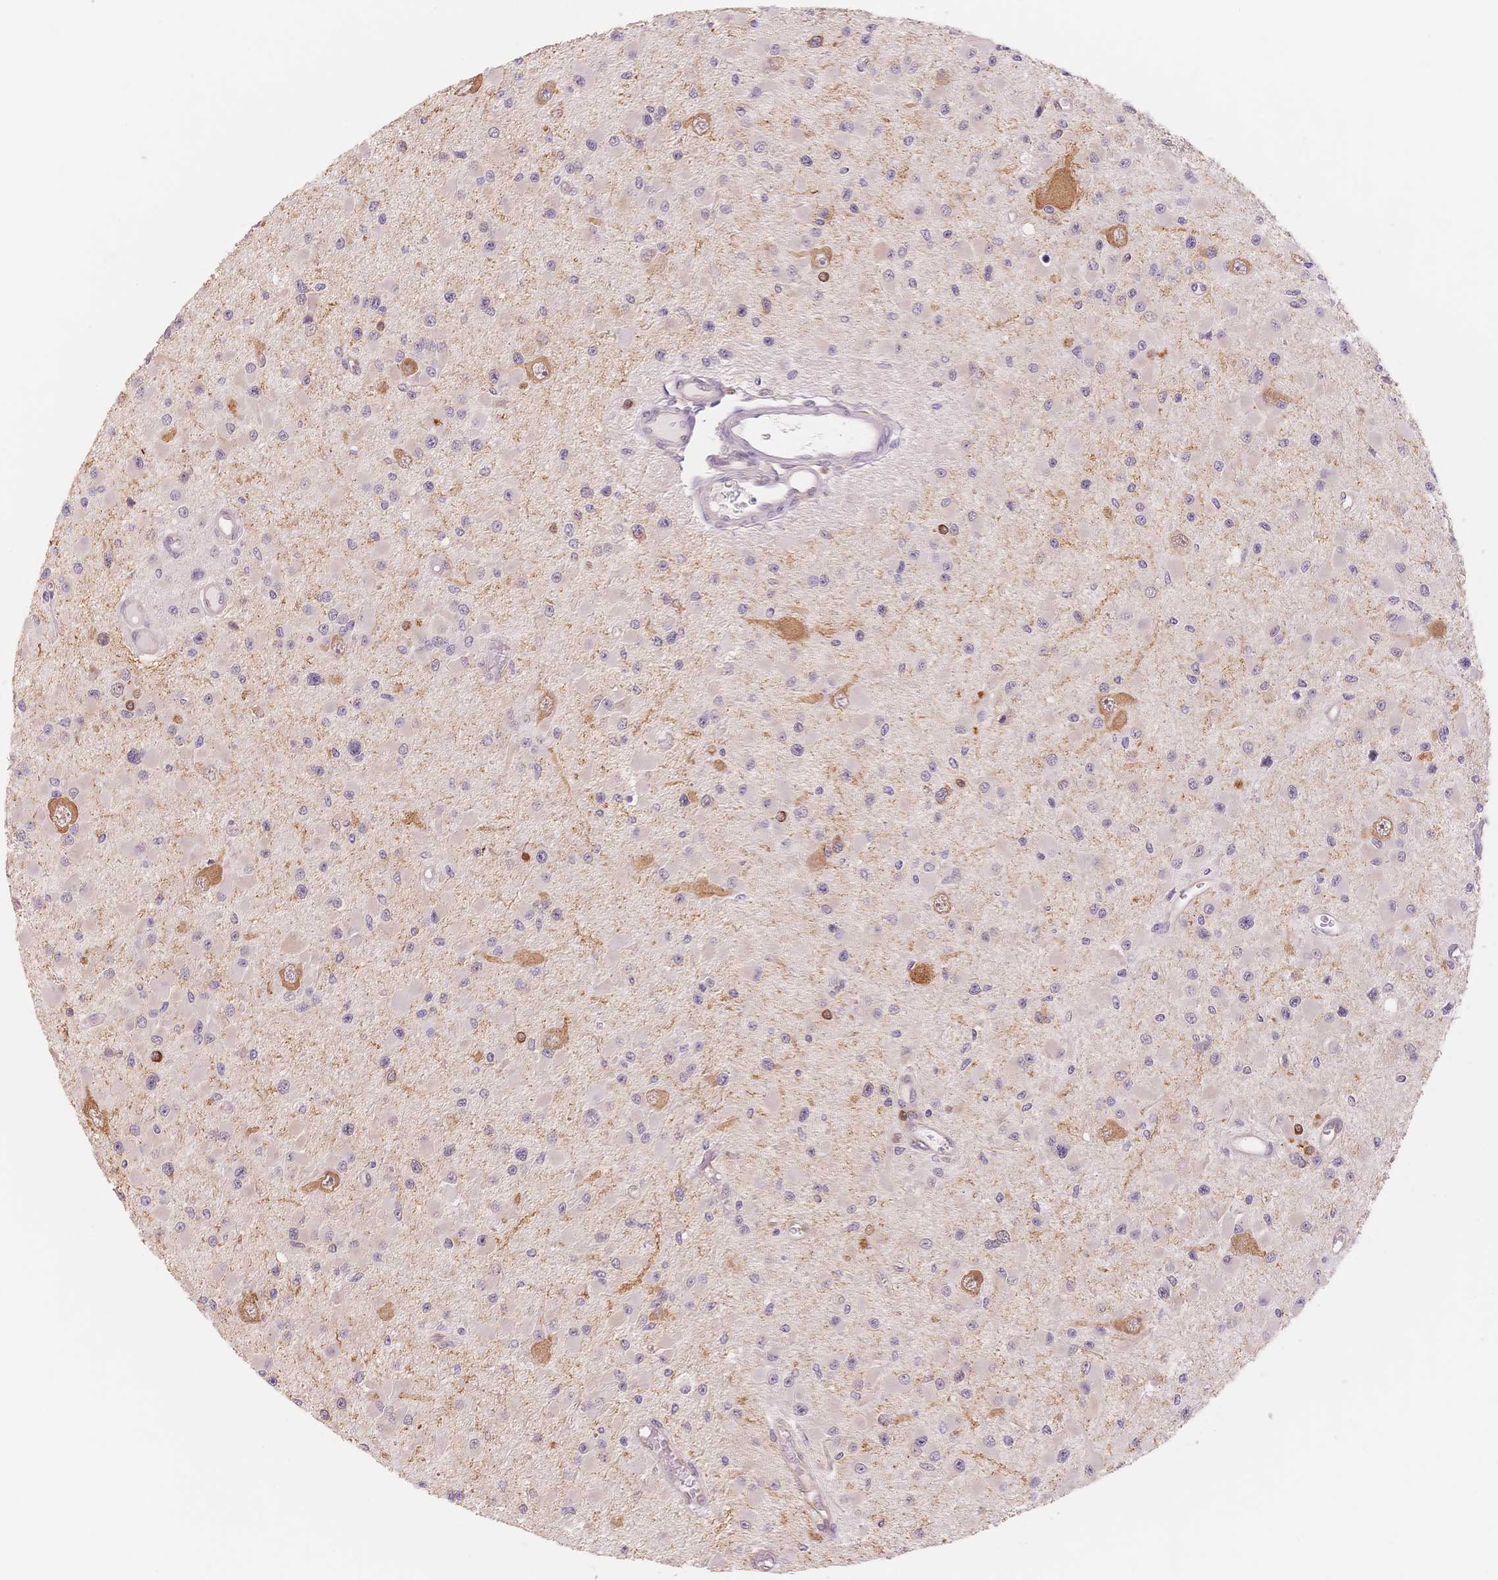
{"staining": {"intensity": "moderate", "quantity": "<25%", "location": "cytoplasmic/membranous"}, "tissue": "glioma", "cell_type": "Tumor cells", "image_type": "cancer", "snomed": [{"axis": "morphology", "description": "Glioma, malignant, High grade"}, {"axis": "topography", "description": "Brain"}], "caption": "The micrograph shows staining of glioma, revealing moderate cytoplasmic/membranous protein positivity (brown color) within tumor cells. (brown staining indicates protein expression, while blue staining denotes nuclei).", "gene": "STK39", "patient": {"sex": "male", "age": 54}}